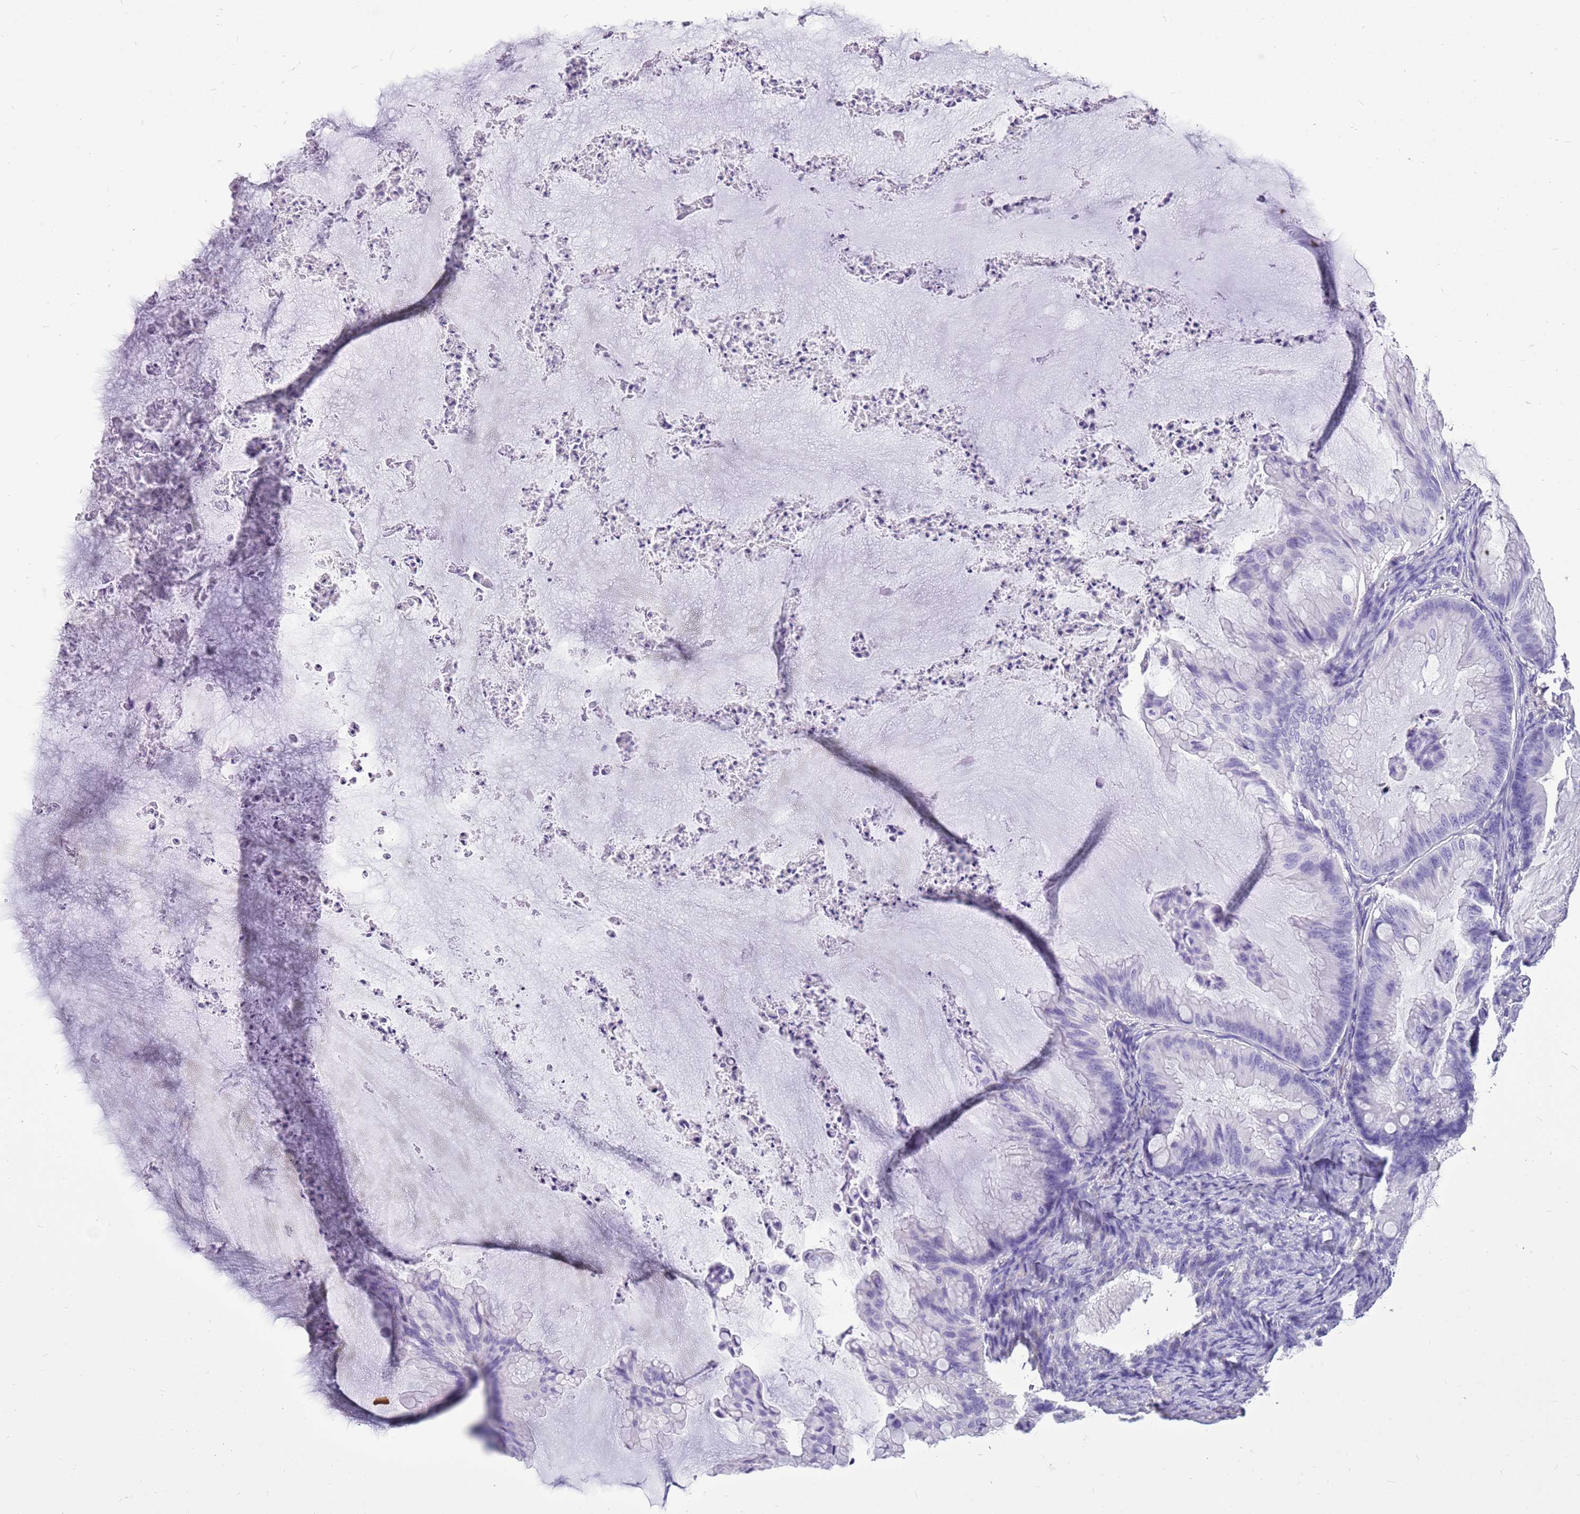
{"staining": {"intensity": "negative", "quantity": "none", "location": "none"}, "tissue": "ovarian cancer", "cell_type": "Tumor cells", "image_type": "cancer", "snomed": [{"axis": "morphology", "description": "Cystadenocarcinoma, mucinous, NOS"}, {"axis": "topography", "description": "Ovary"}], "caption": "Immunohistochemistry (IHC) of mucinous cystadenocarcinoma (ovarian) shows no positivity in tumor cells.", "gene": "ACSS3", "patient": {"sex": "female", "age": 71}}